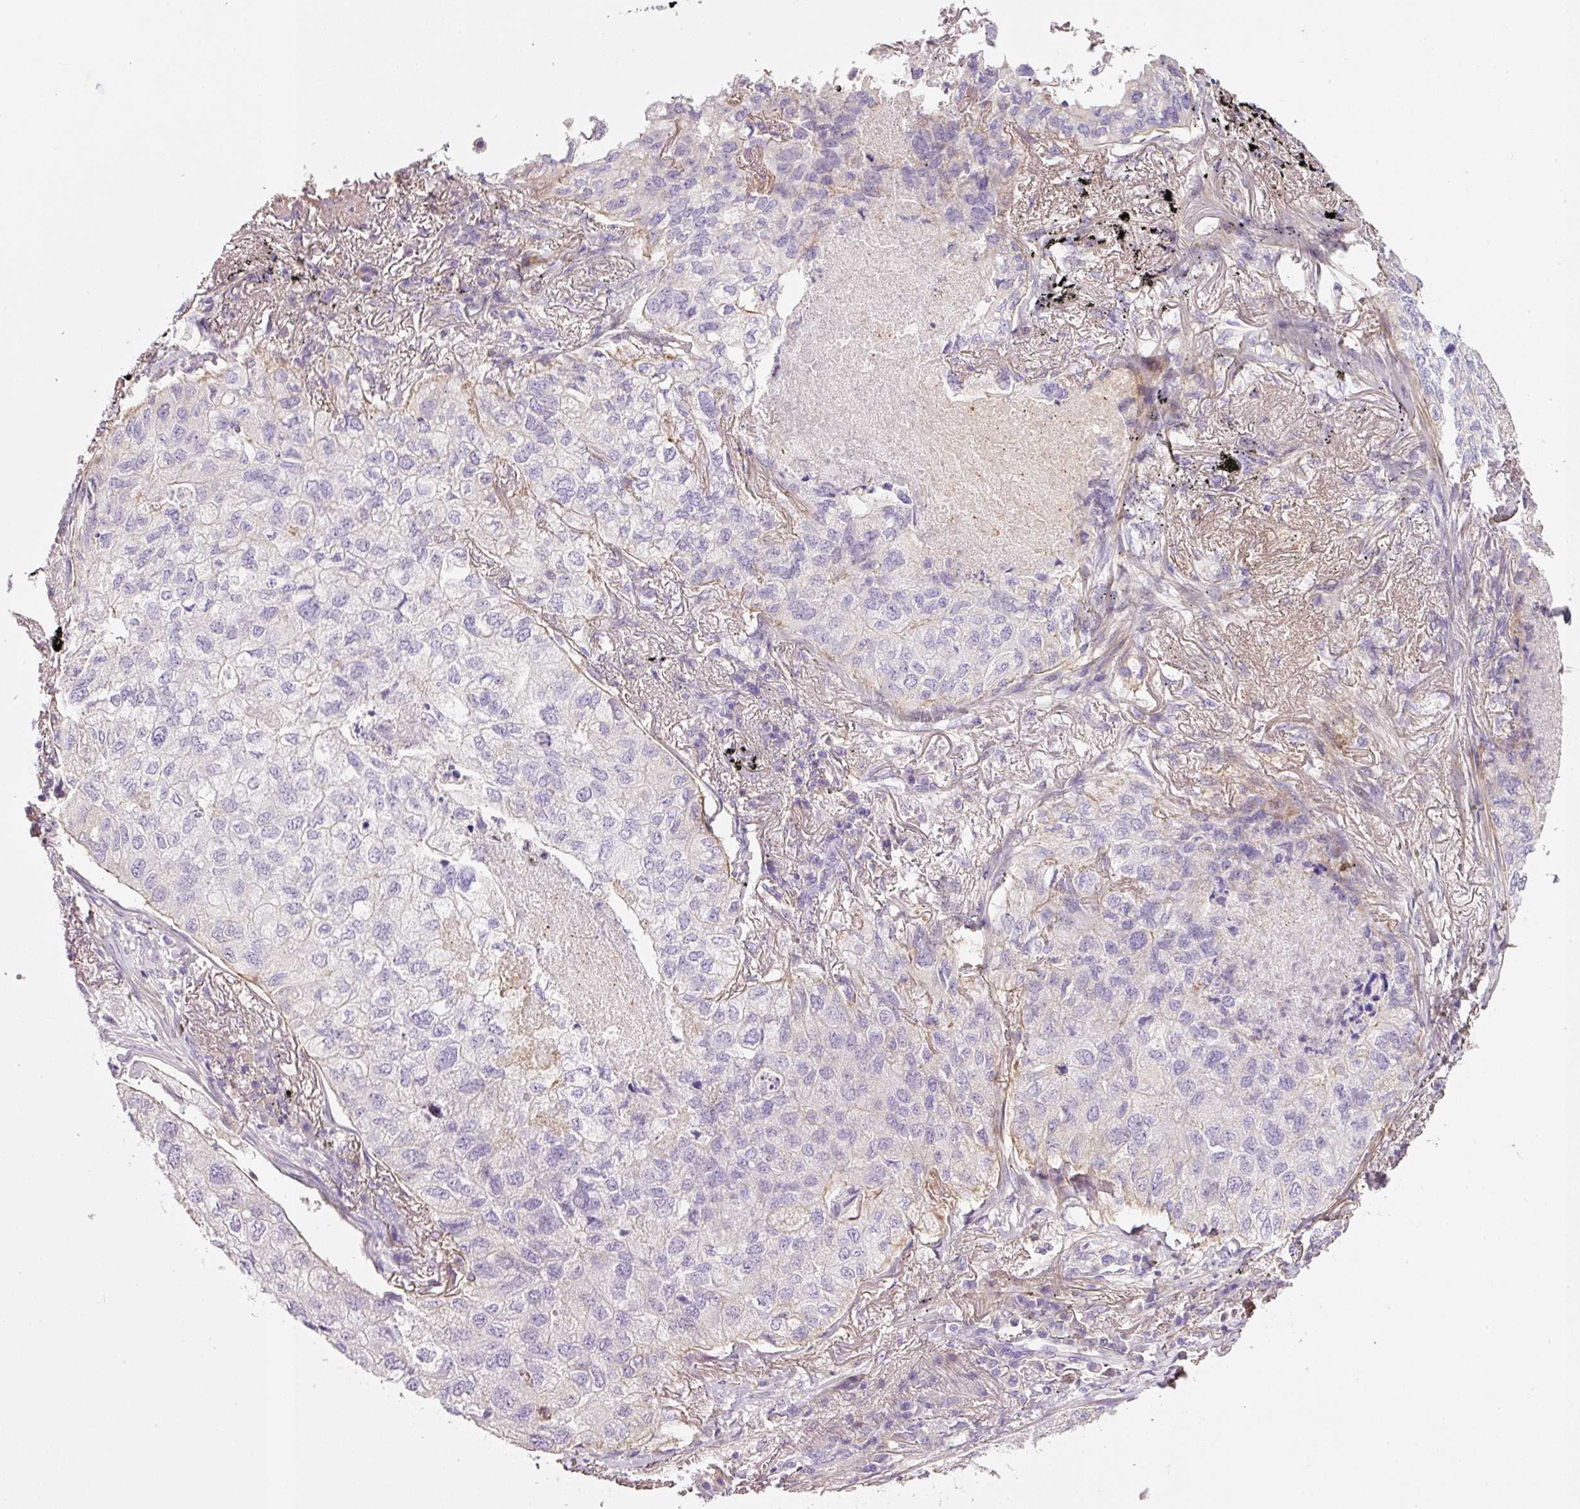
{"staining": {"intensity": "negative", "quantity": "none", "location": "none"}, "tissue": "lung cancer", "cell_type": "Tumor cells", "image_type": "cancer", "snomed": [{"axis": "morphology", "description": "Adenocarcinoma, NOS"}, {"axis": "topography", "description": "Lung"}], "caption": "Immunohistochemistry micrograph of lung adenocarcinoma stained for a protein (brown), which exhibits no expression in tumor cells.", "gene": "SOS2", "patient": {"sex": "male", "age": 65}}